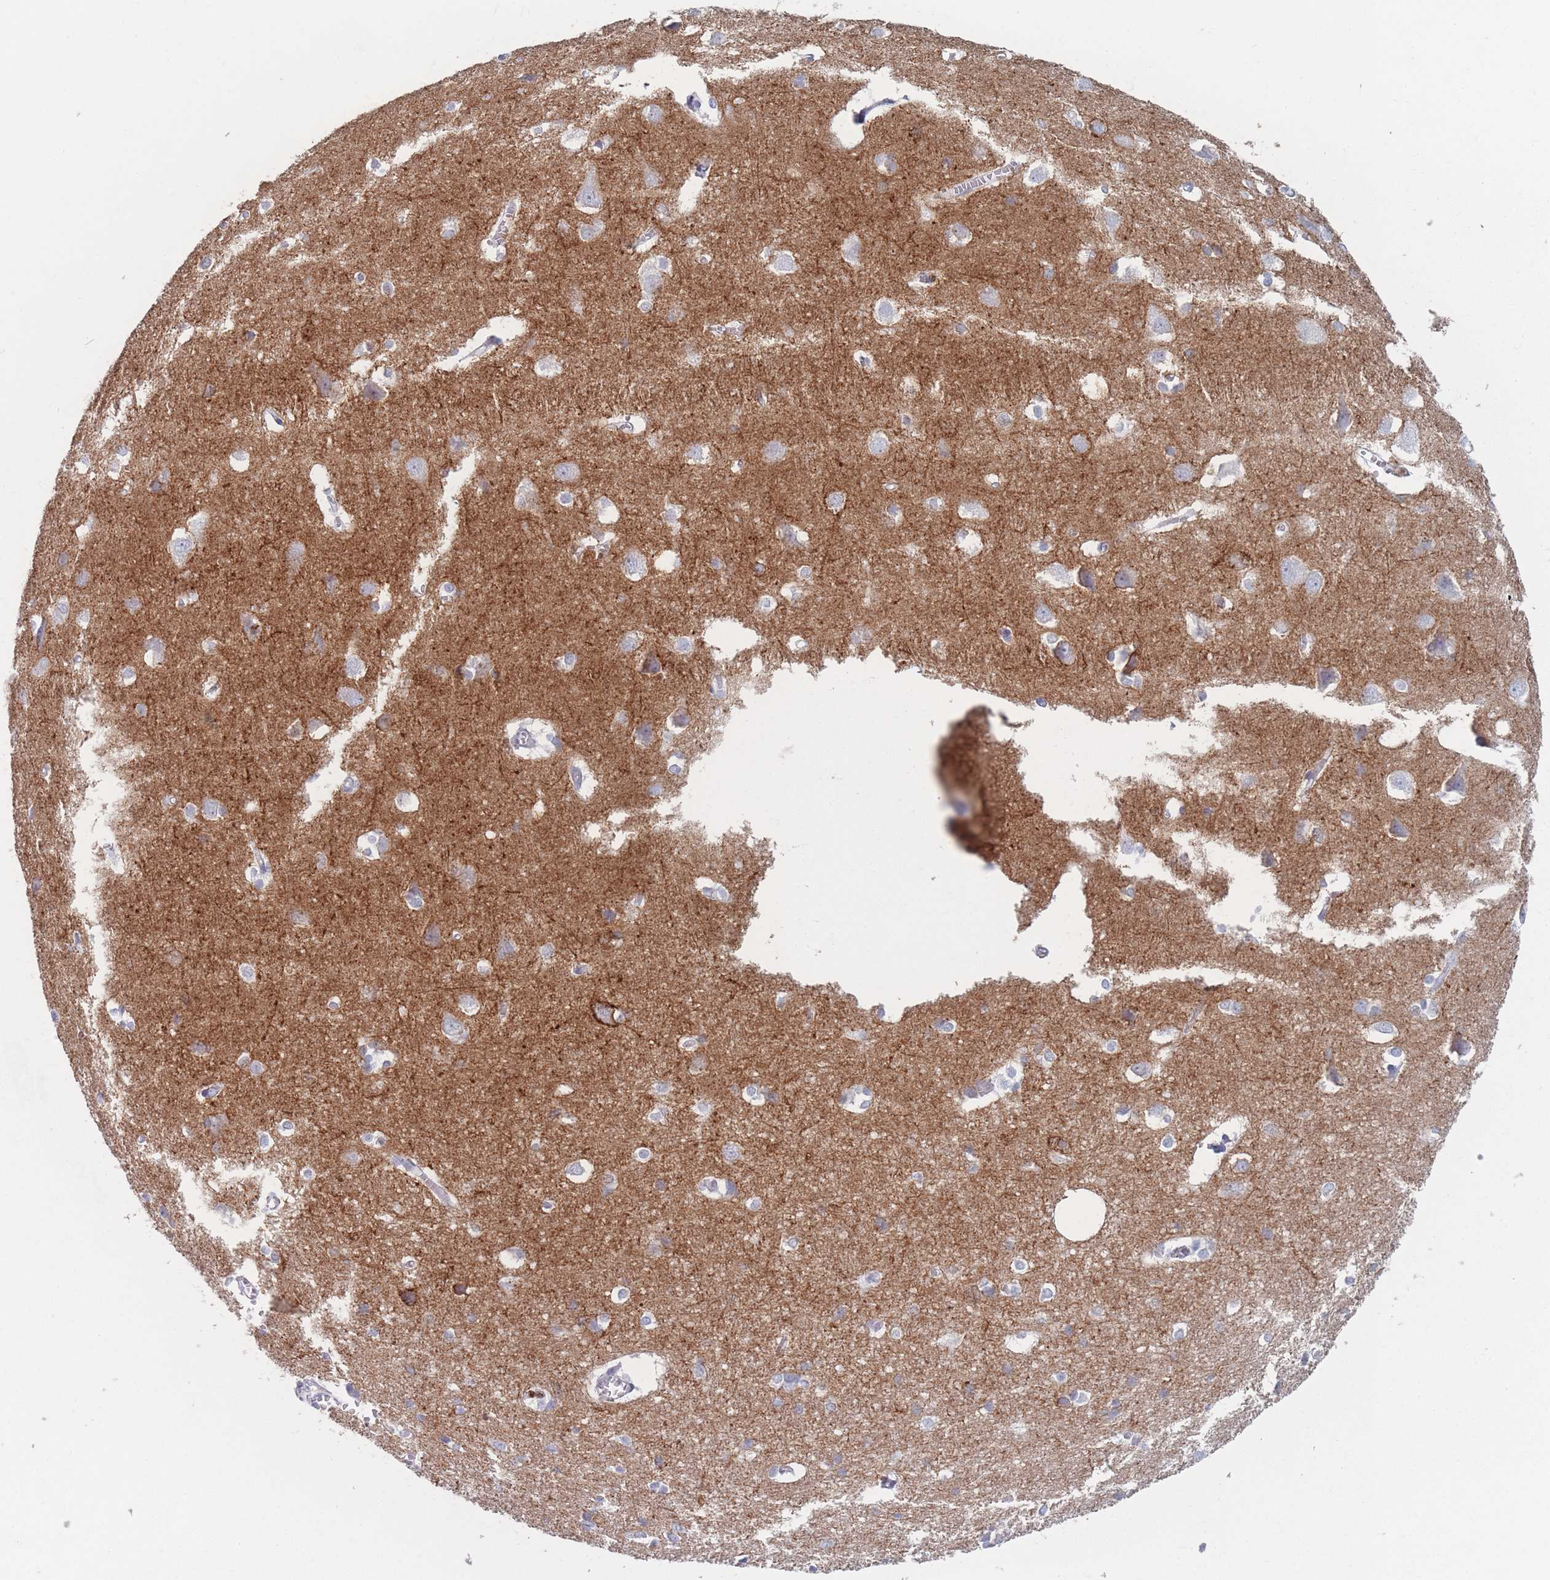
{"staining": {"intensity": "negative", "quantity": "none", "location": "none"}, "tissue": "cerebral cortex", "cell_type": "Endothelial cells", "image_type": "normal", "snomed": [{"axis": "morphology", "description": "Normal tissue, NOS"}, {"axis": "topography", "description": "Cerebral cortex"}], "caption": "Endothelial cells are negative for brown protein staining in normal cerebral cortex. Nuclei are stained in blue.", "gene": "ATP1A3", "patient": {"sex": "male", "age": 37}}